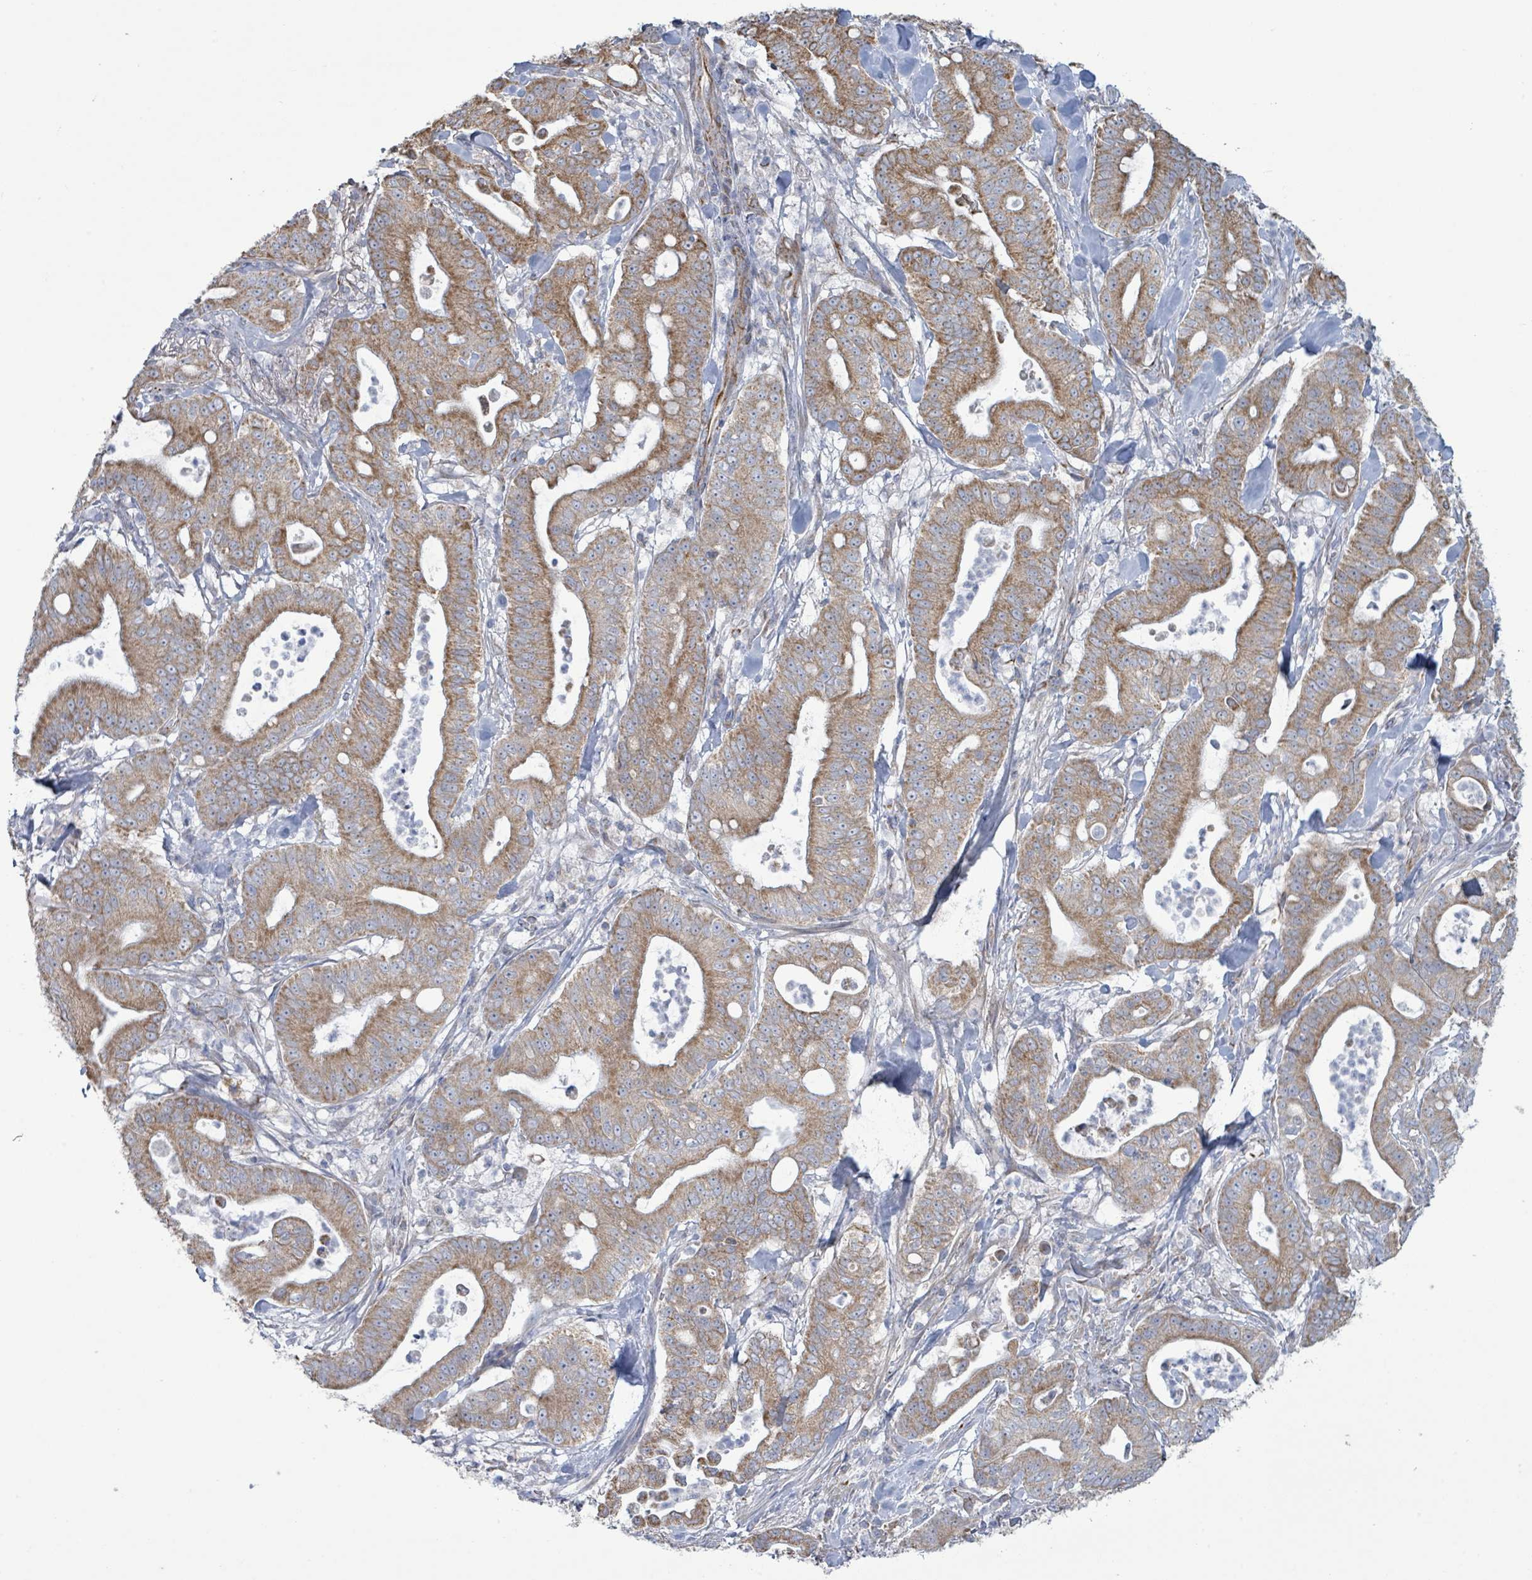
{"staining": {"intensity": "moderate", "quantity": ">75%", "location": "cytoplasmic/membranous"}, "tissue": "pancreatic cancer", "cell_type": "Tumor cells", "image_type": "cancer", "snomed": [{"axis": "morphology", "description": "Adenocarcinoma, NOS"}, {"axis": "topography", "description": "Pancreas"}], "caption": "The immunohistochemical stain highlights moderate cytoplasmic/membranous staining in tumor cells of adenocarcinoma (pancreatic) tissue. Ihc stains the protein of interest in brown and the nuclei are stained blue.", "gene": "ALG12", "patient": {"sex": "male", "age": 71}}